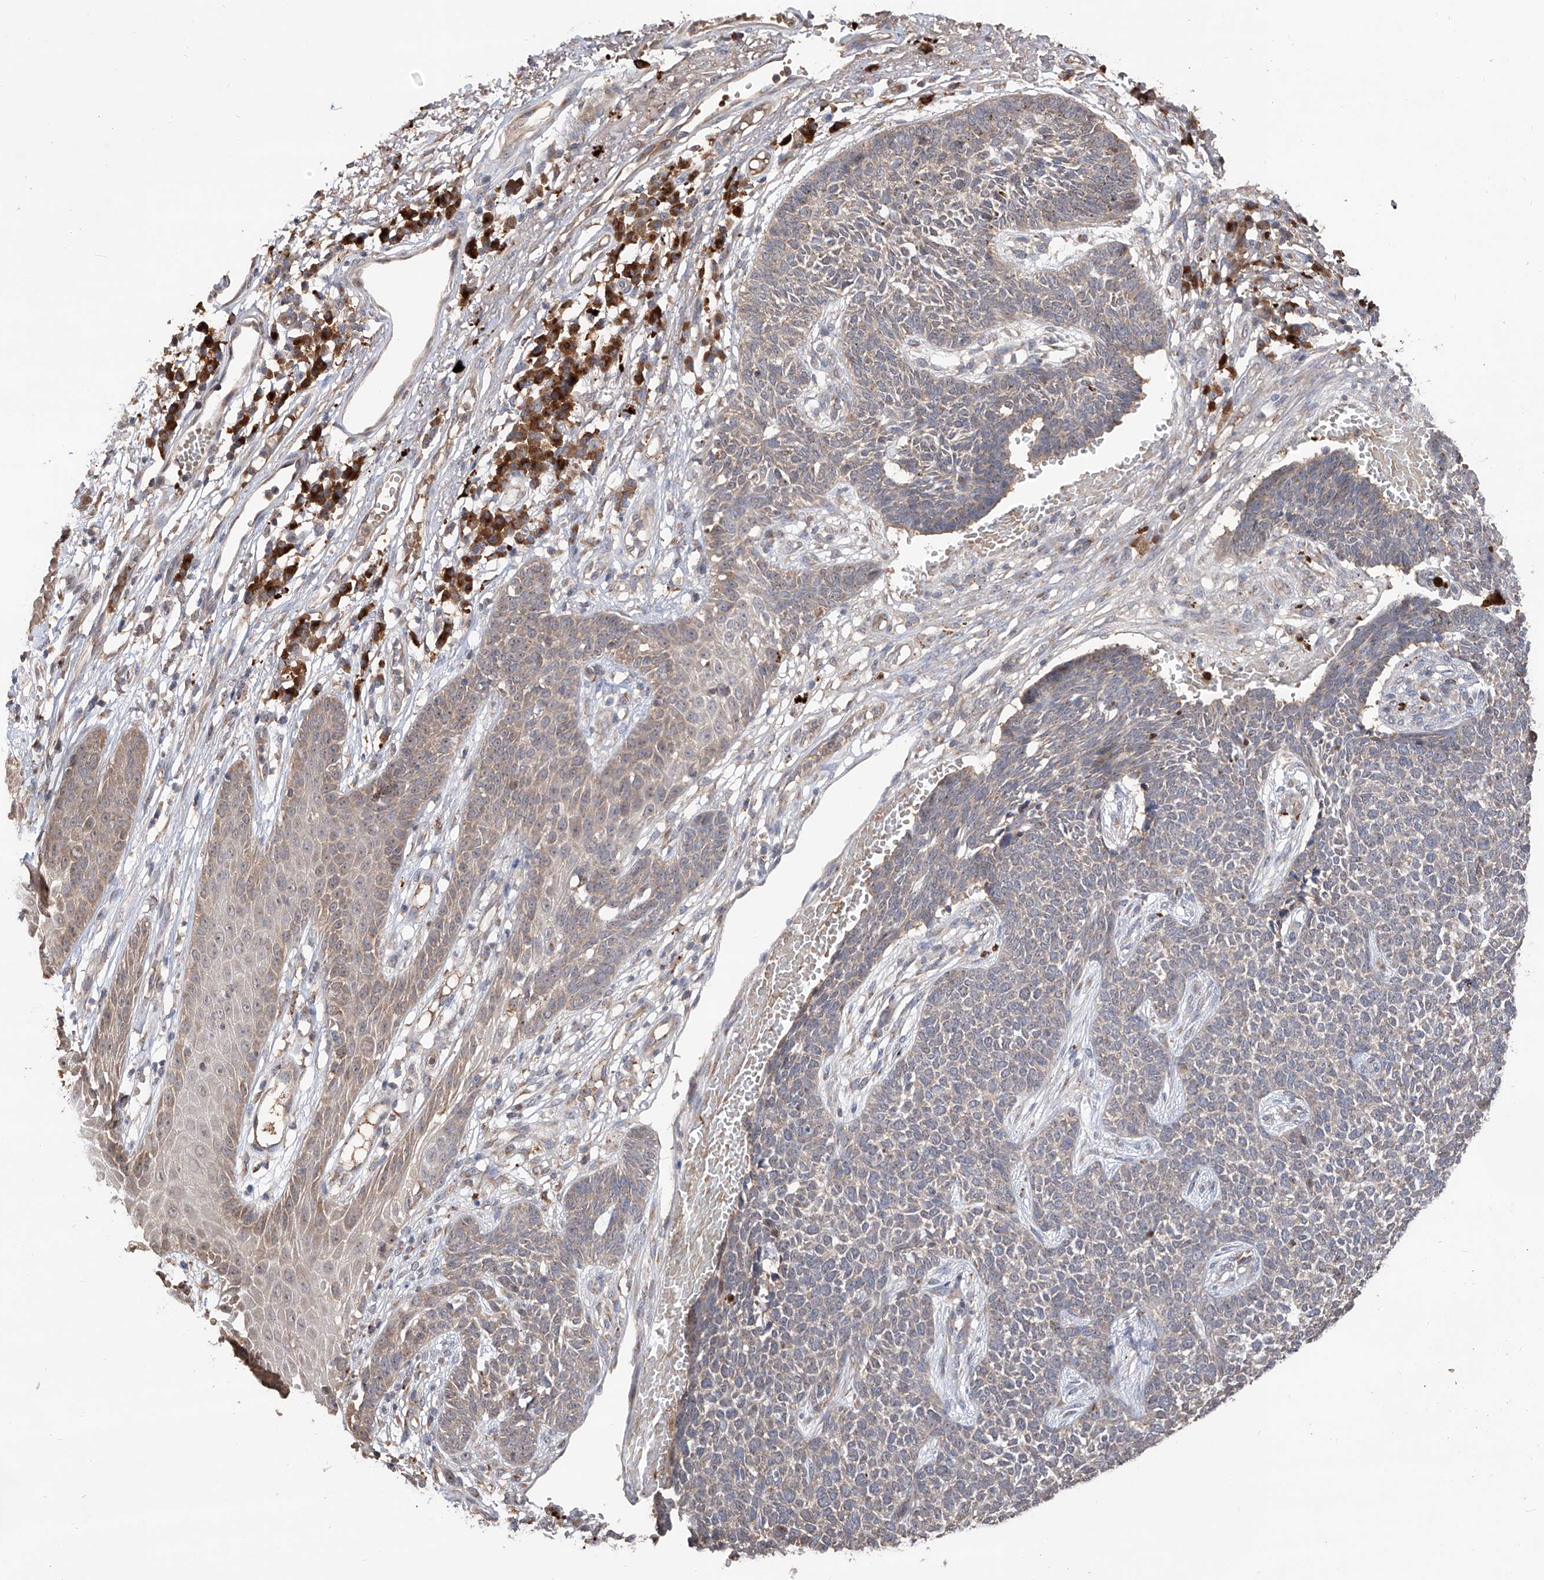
{"staining": {"intensity": "weak", "quantity": "<25%", "location": "cytoplasmic/membranous"}, "tissue": "skin cancer", "cell_type": "Tumor cells", "image_type": "cancer", "snomed": [{"axis": "morphology", "description": "Basal cell carcinoma"}, {"axis": "topography", "description": "Skin"}], "caption": "The IHC photomicrograph has no significant positivity in tumor cells of basal cell carcinoma (skin) tissue.", "gene": "EDN1", "patient": {"sex": "female", "age": 84}}